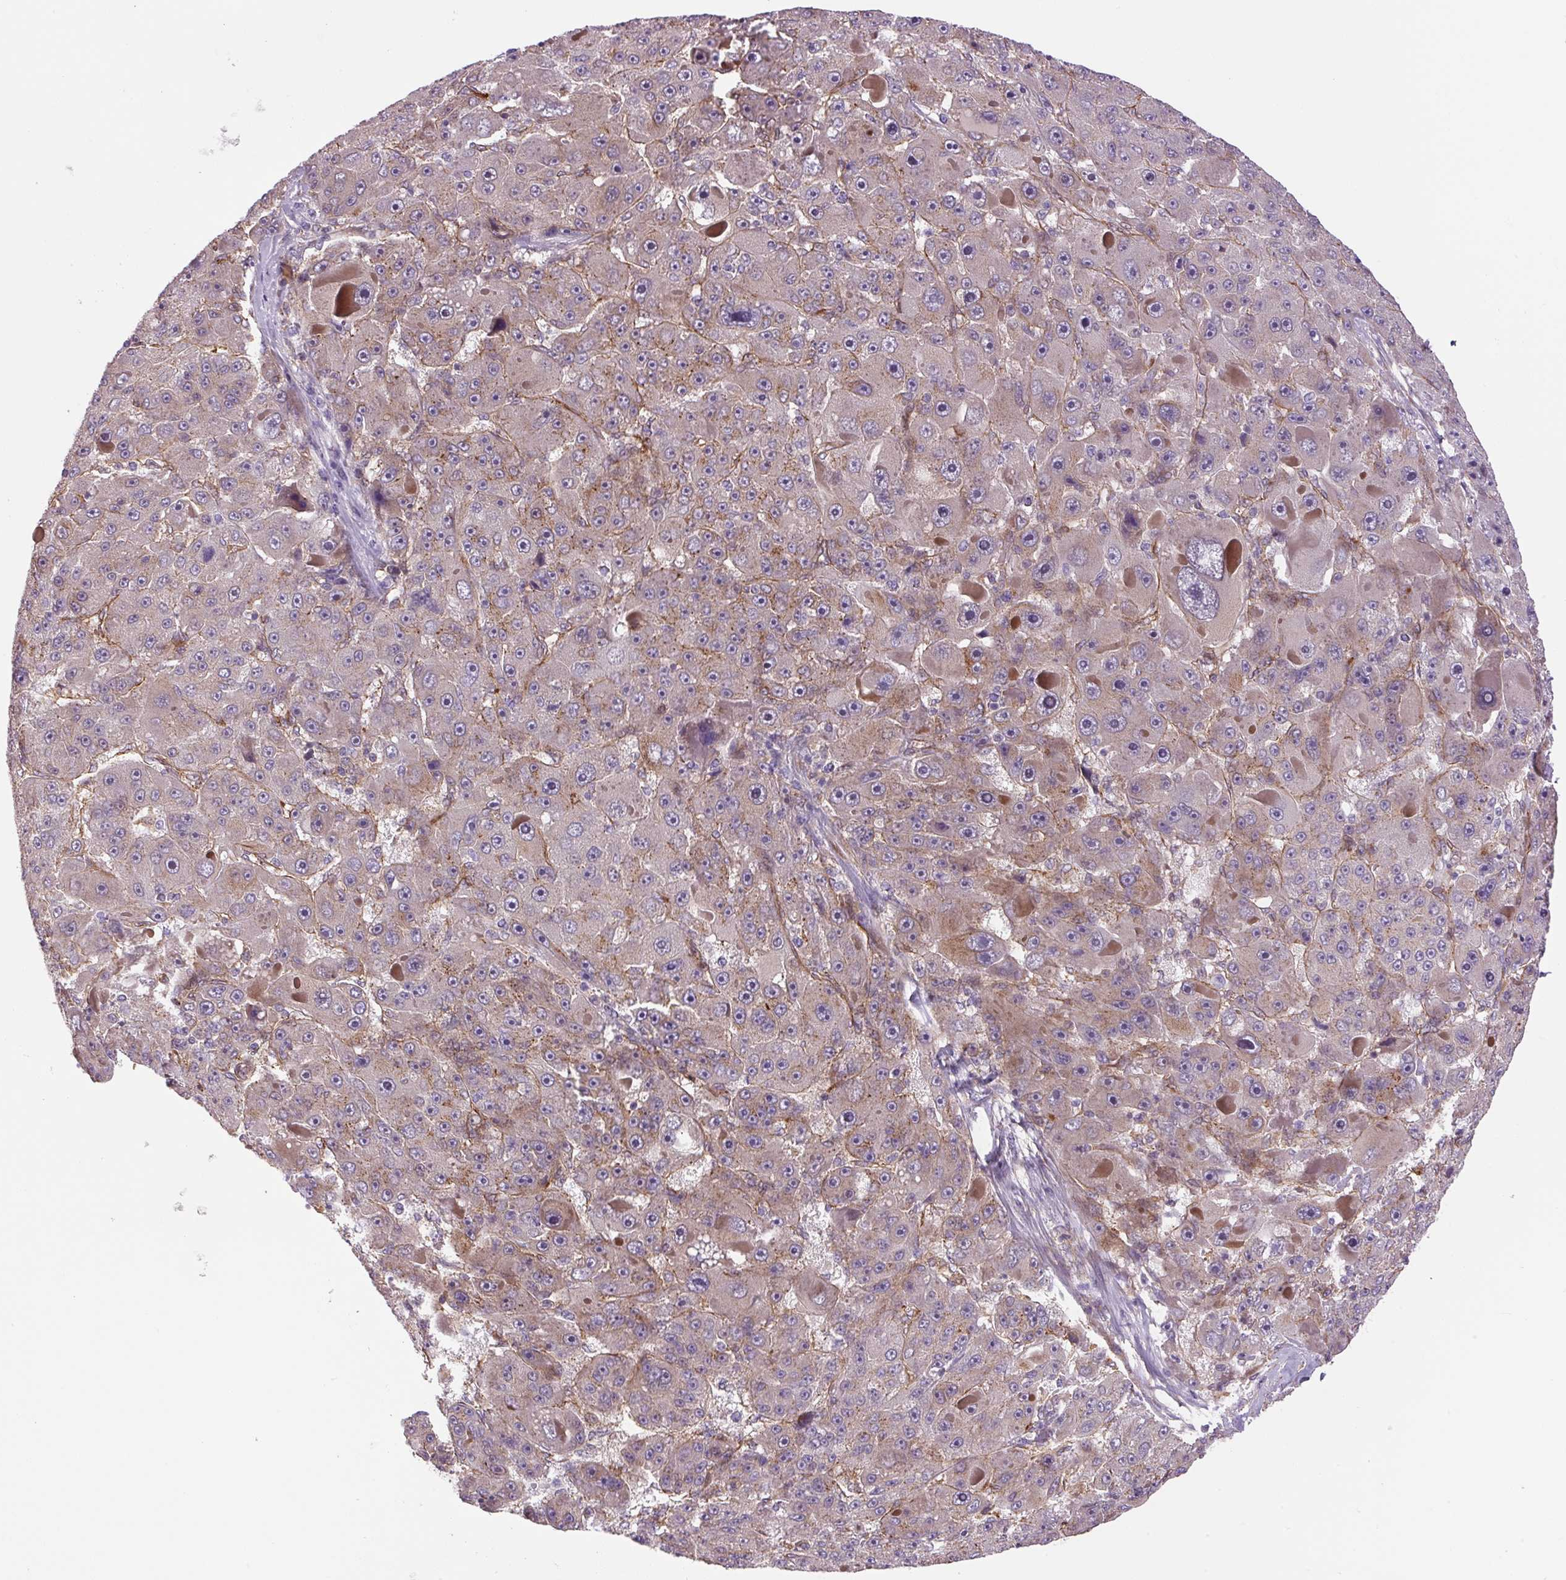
{"staining": {"intensity": "weak", "quantity": "25%-75%", "location": "cytoplasmic/membranous"}, "tissue": "liver cancer", "cell_type": "Tumor cells", "image_type": "cancer", "snomed": [{"axis": "morphology", "description": "Carcinoma, Hepatocellular, NOS"}, {"axis": "topography", "description": "Liver"}], "caption": "Human hepatocellular carcinoma (liver) stained with a protein marker reveals weak staining in tumor cells.", "gene": "SEPTIN10", "patient": {"sex": "male", "age": 76}}